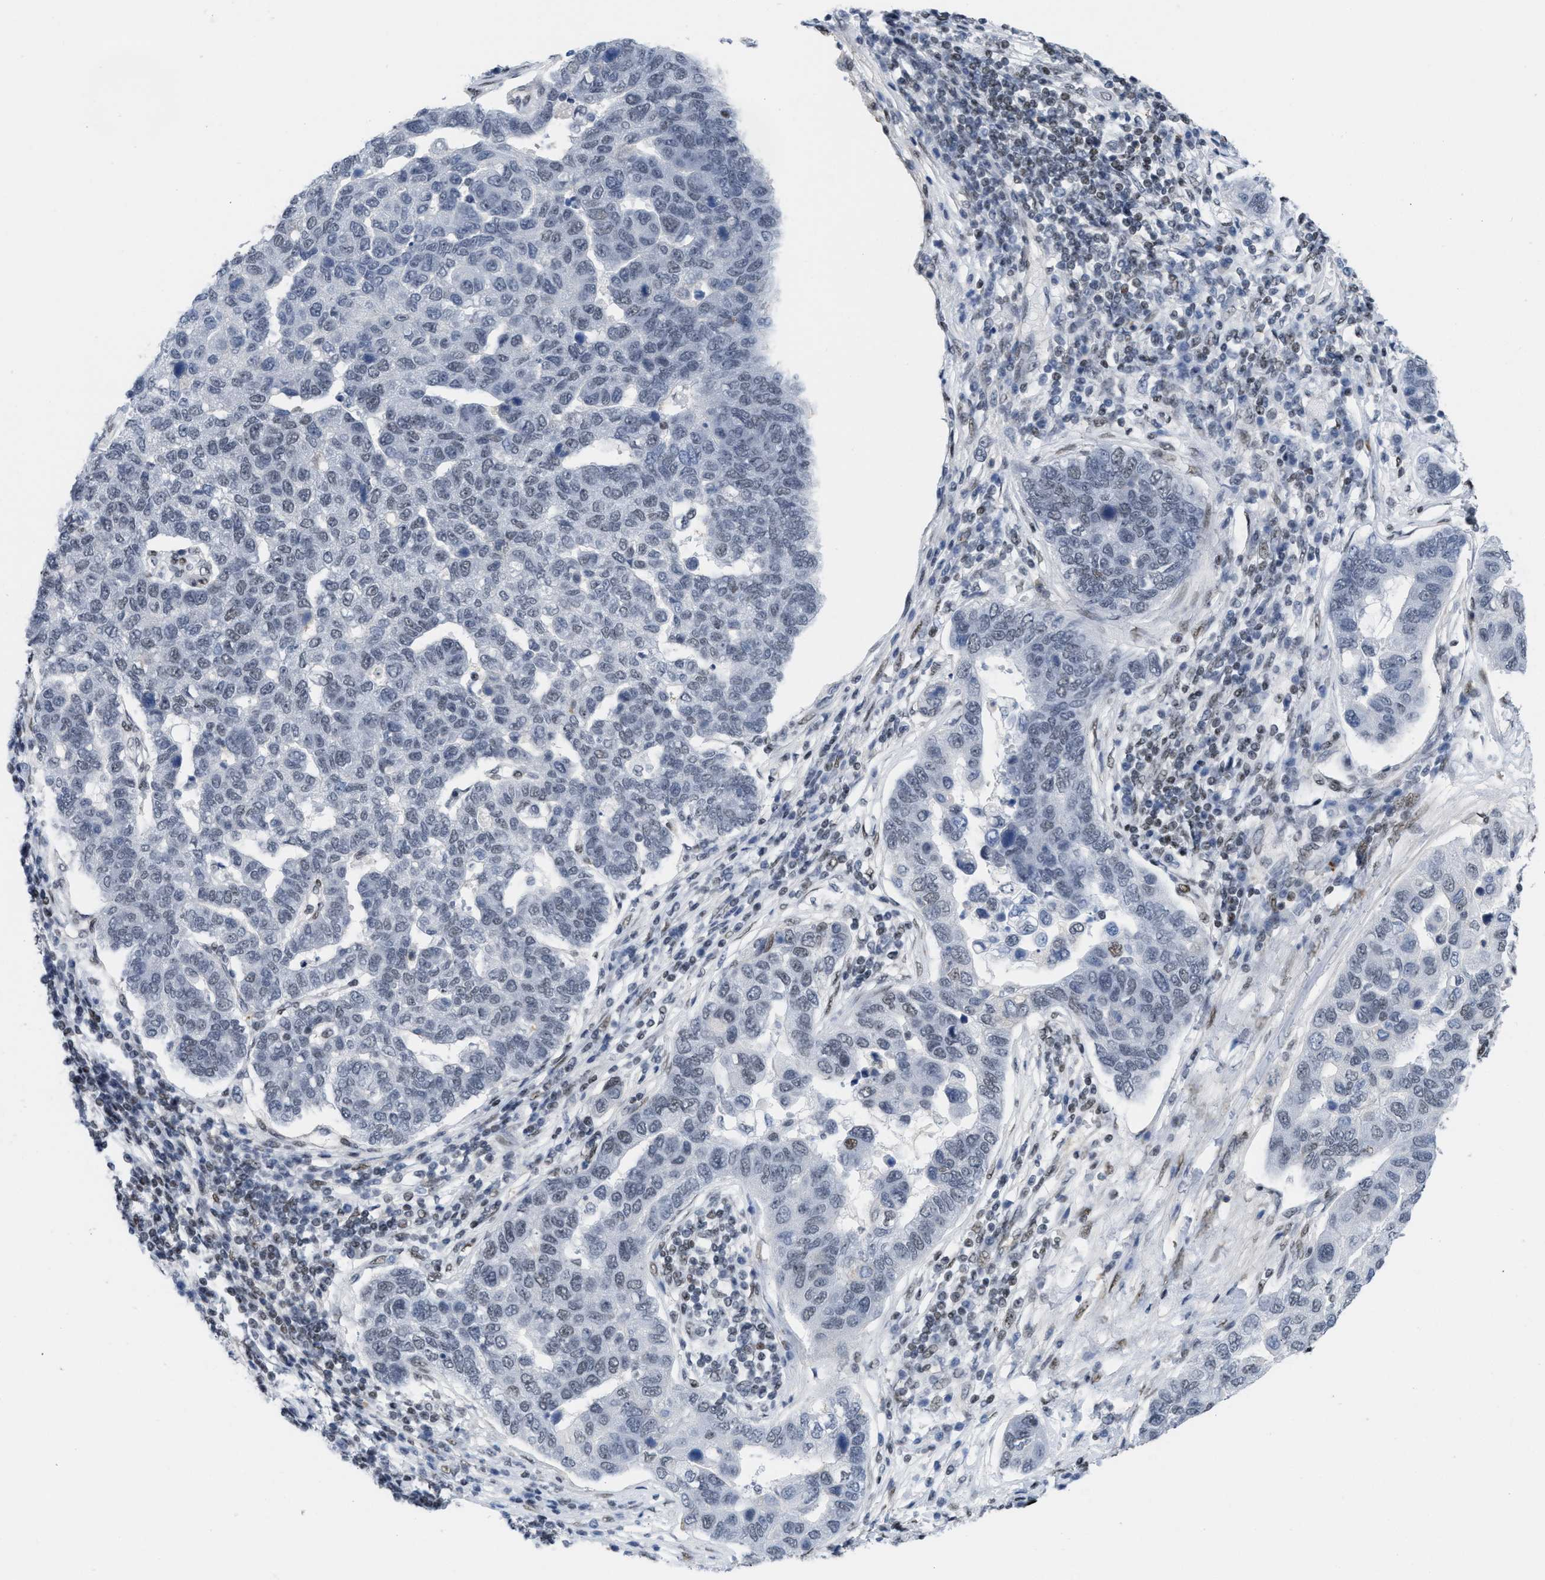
{"staining": {"intensity": "weak", "quantity": "<25%", "location": "nuclear"}, "tissue": "pancreatic cancer", "cell_type": "Tumor cells", "image_type": "cancer", "snomed": [{"axis": "morphology", "description": "Adenocarcinoma, NOS"}, {"axis": "topography", "description": "Pancreas"}], "caption": "Pancreatic cancer was stained to show a protein in brown. There is no significant staining in tumor cells.", "gene": "MIER1", "patient": {"sex": "female", "age": 61}}